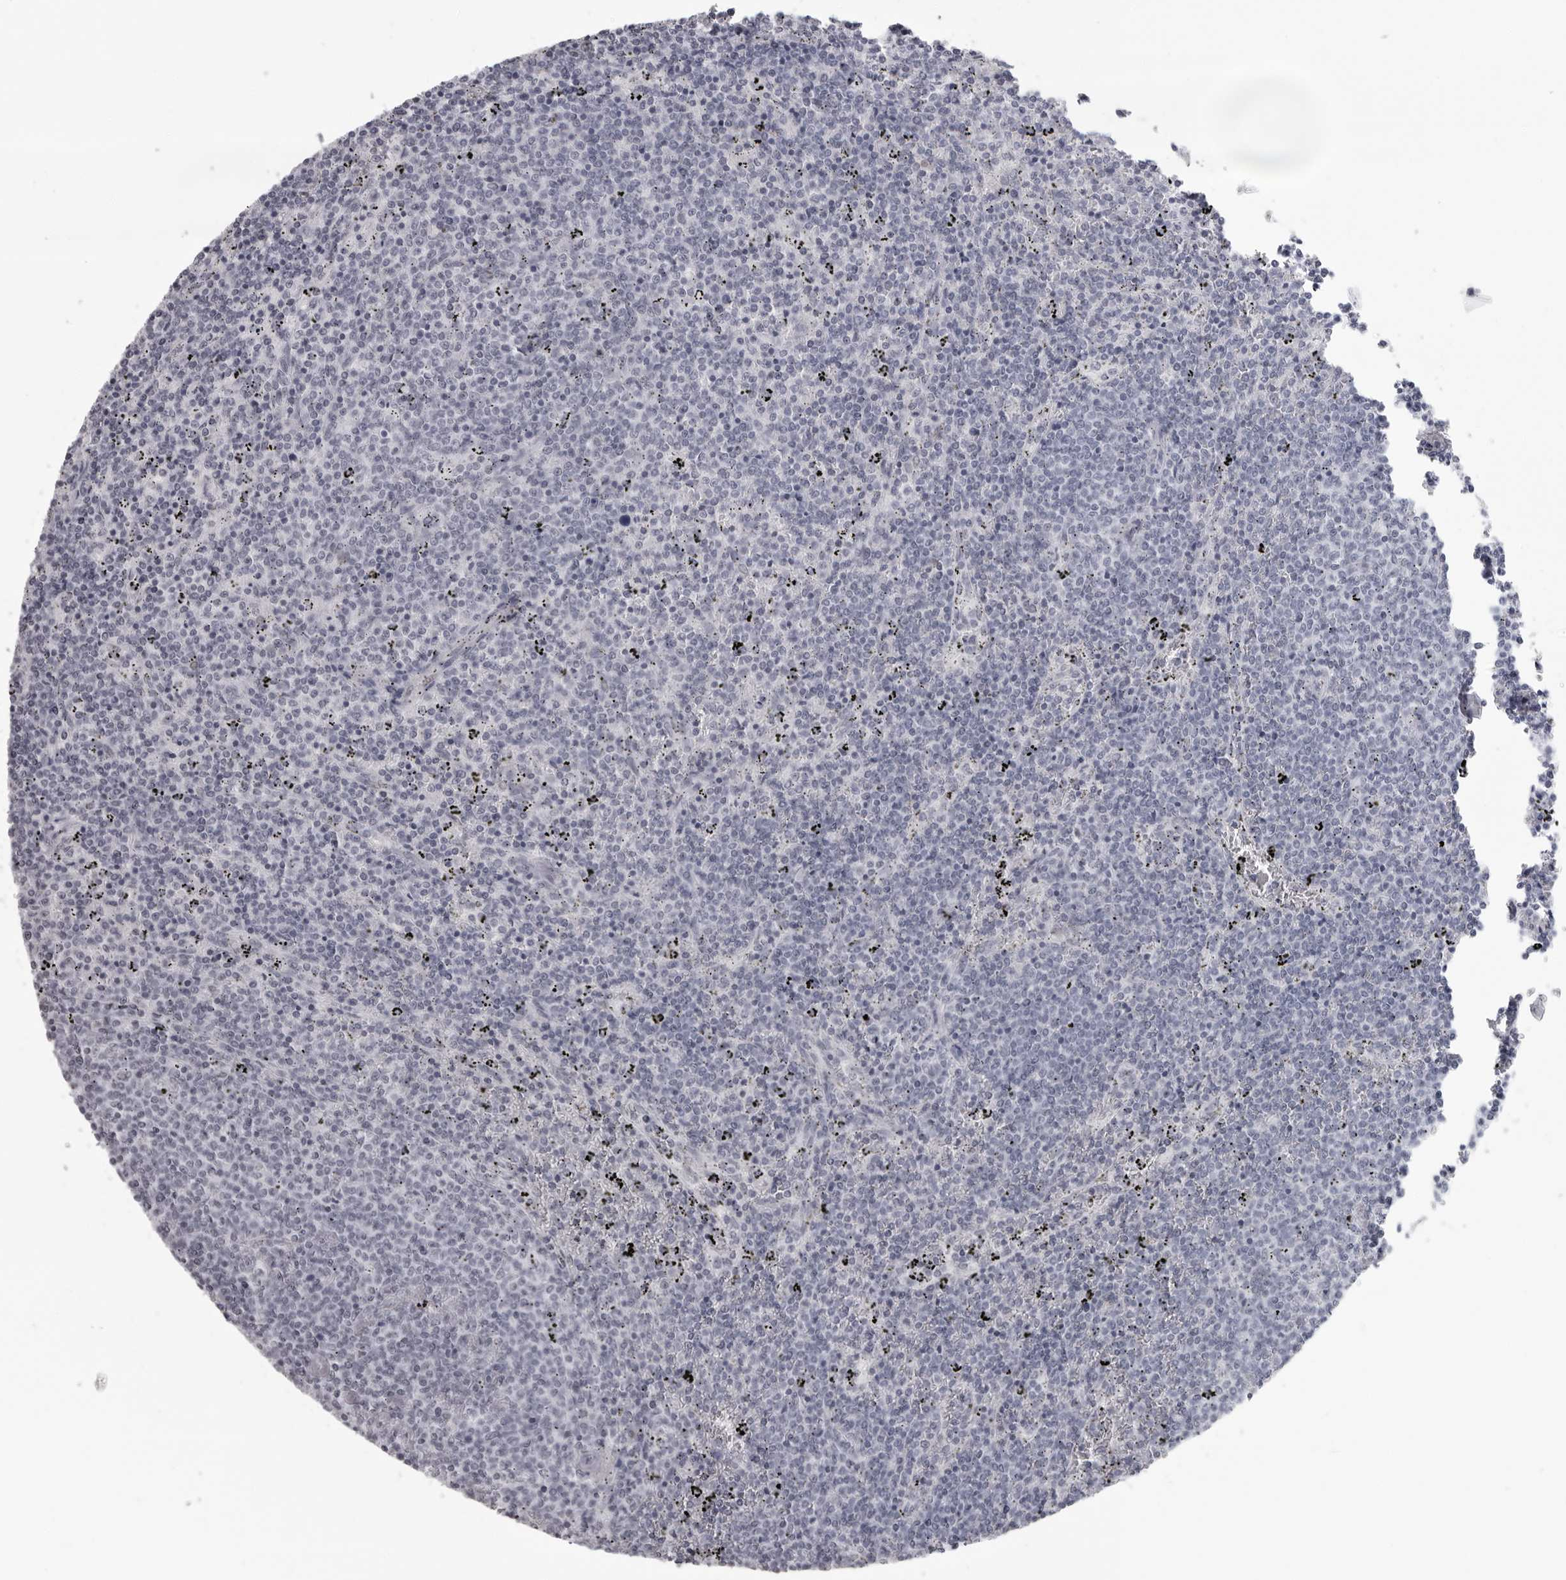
{"staining": {"intensity": "negative", "quantity": "none", "location": "none"}, "tissue": "lymphoma", "cell_type": "Tumor cells", "image_type": "cancer", "snomed": [{"axis": "morphology", "description": "Malignant lymphoma, non-Hodgkin's type, Low grade"}, {"axis": "topography", "description": "Spleen"}], "caption": "Tumor cells are negative for brown protein staining in lymphoma. The staining is performed using DAB (3,3'-diaminobenzidine) brown chromogen with nuclei counter-stained in using hematoxylin.", "gene": "ESPN", "patient": {"sex": "female", "age": 50}}